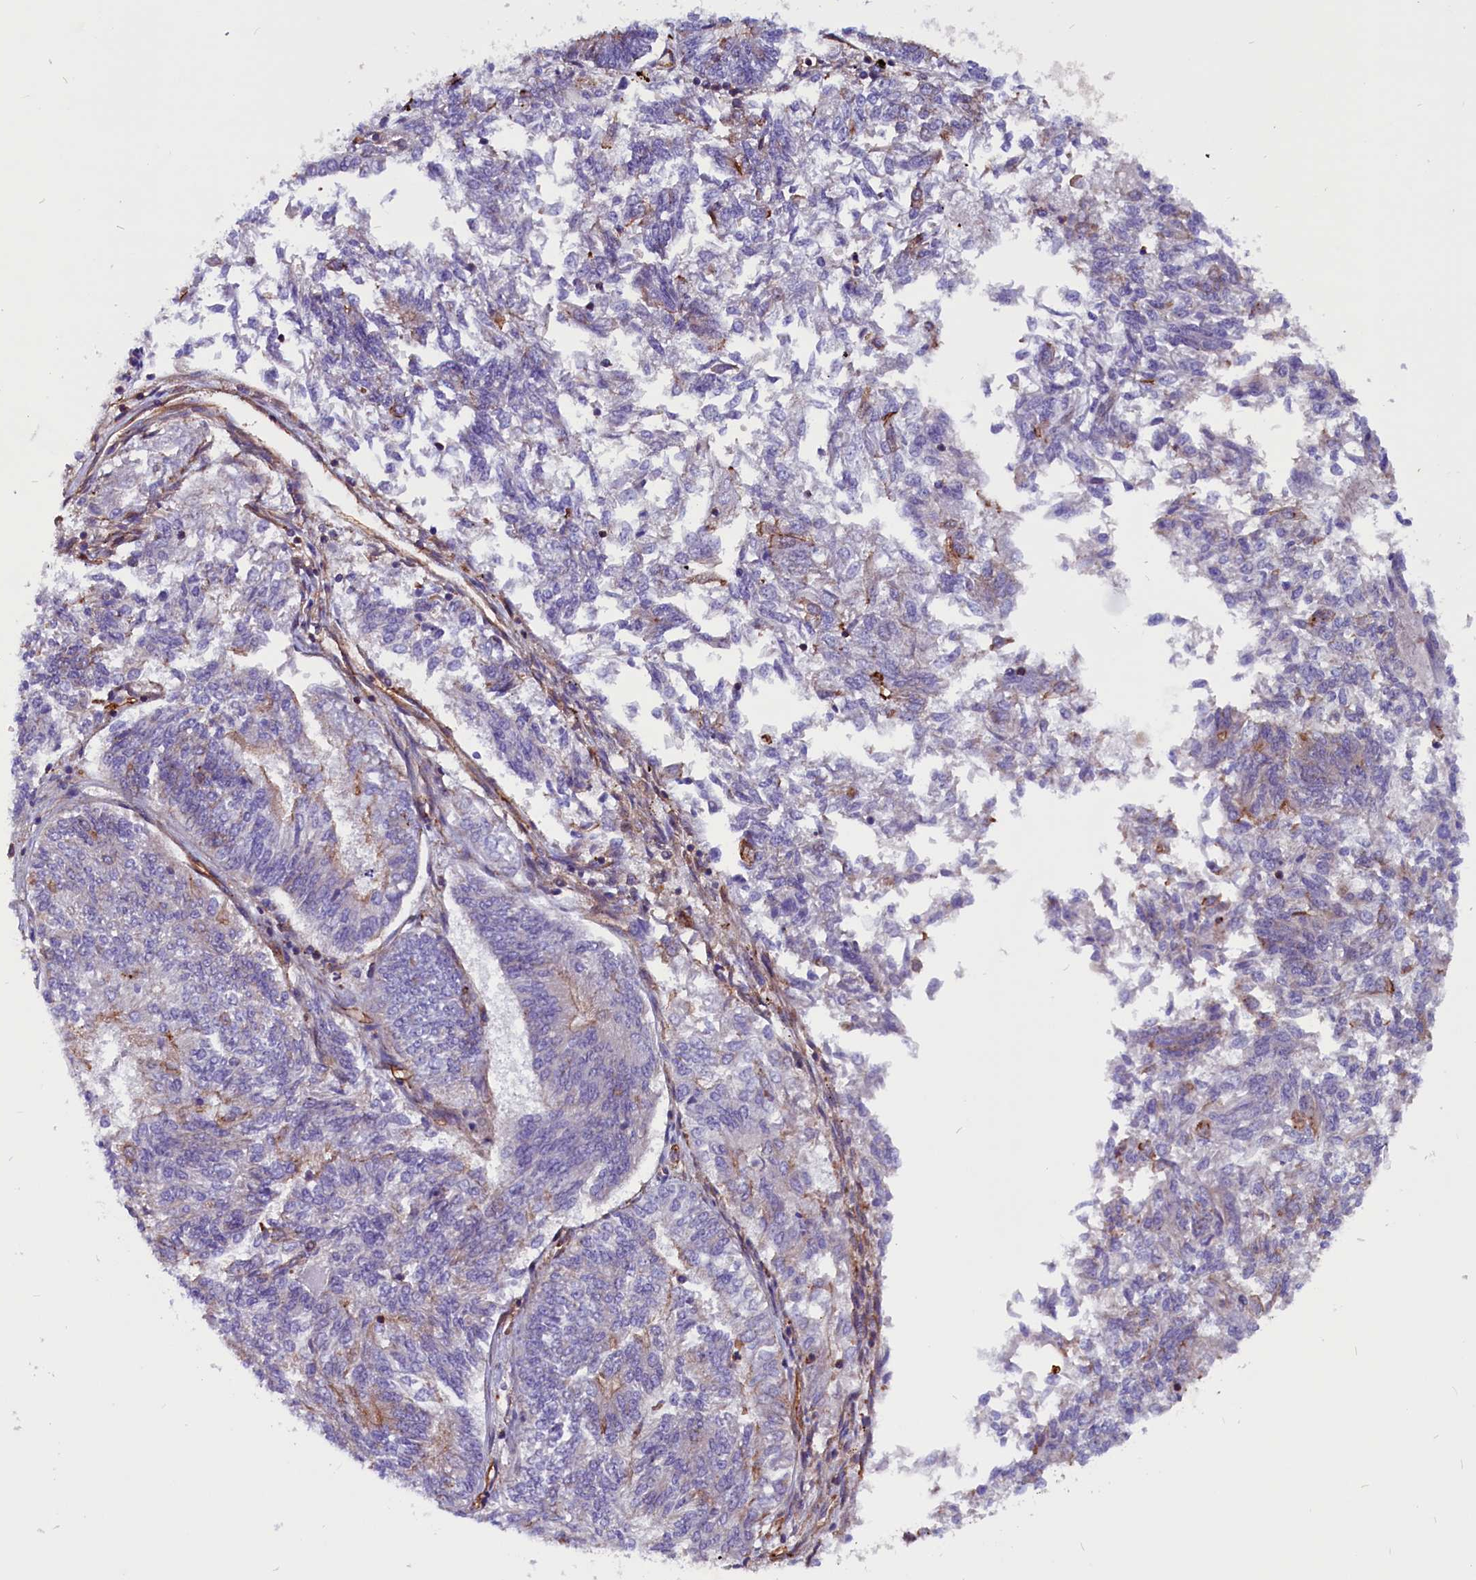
{"staining": {"intensity": "moderate", "quantity": "<25%", "location": "cytoplasmic/membranous"}, "tissue": "endometrial cancer", "cell_type": "Tumor cells", "image_type": "cancer", "snomed": [{"axis": "morphology", "description": "Adenocarcinoma, NOS"}, {"axis": "topography", "description": "Endometrium"}], "caption": "Moderate cytoplasmic/membranous staining for a protein is appreciated in approximately <25% of tumor cells of adenocarcinoma (endometrial) using immunohistochemistry.", "gene": "ZNF749", "patient": {"sex": "female", "age": 58}}